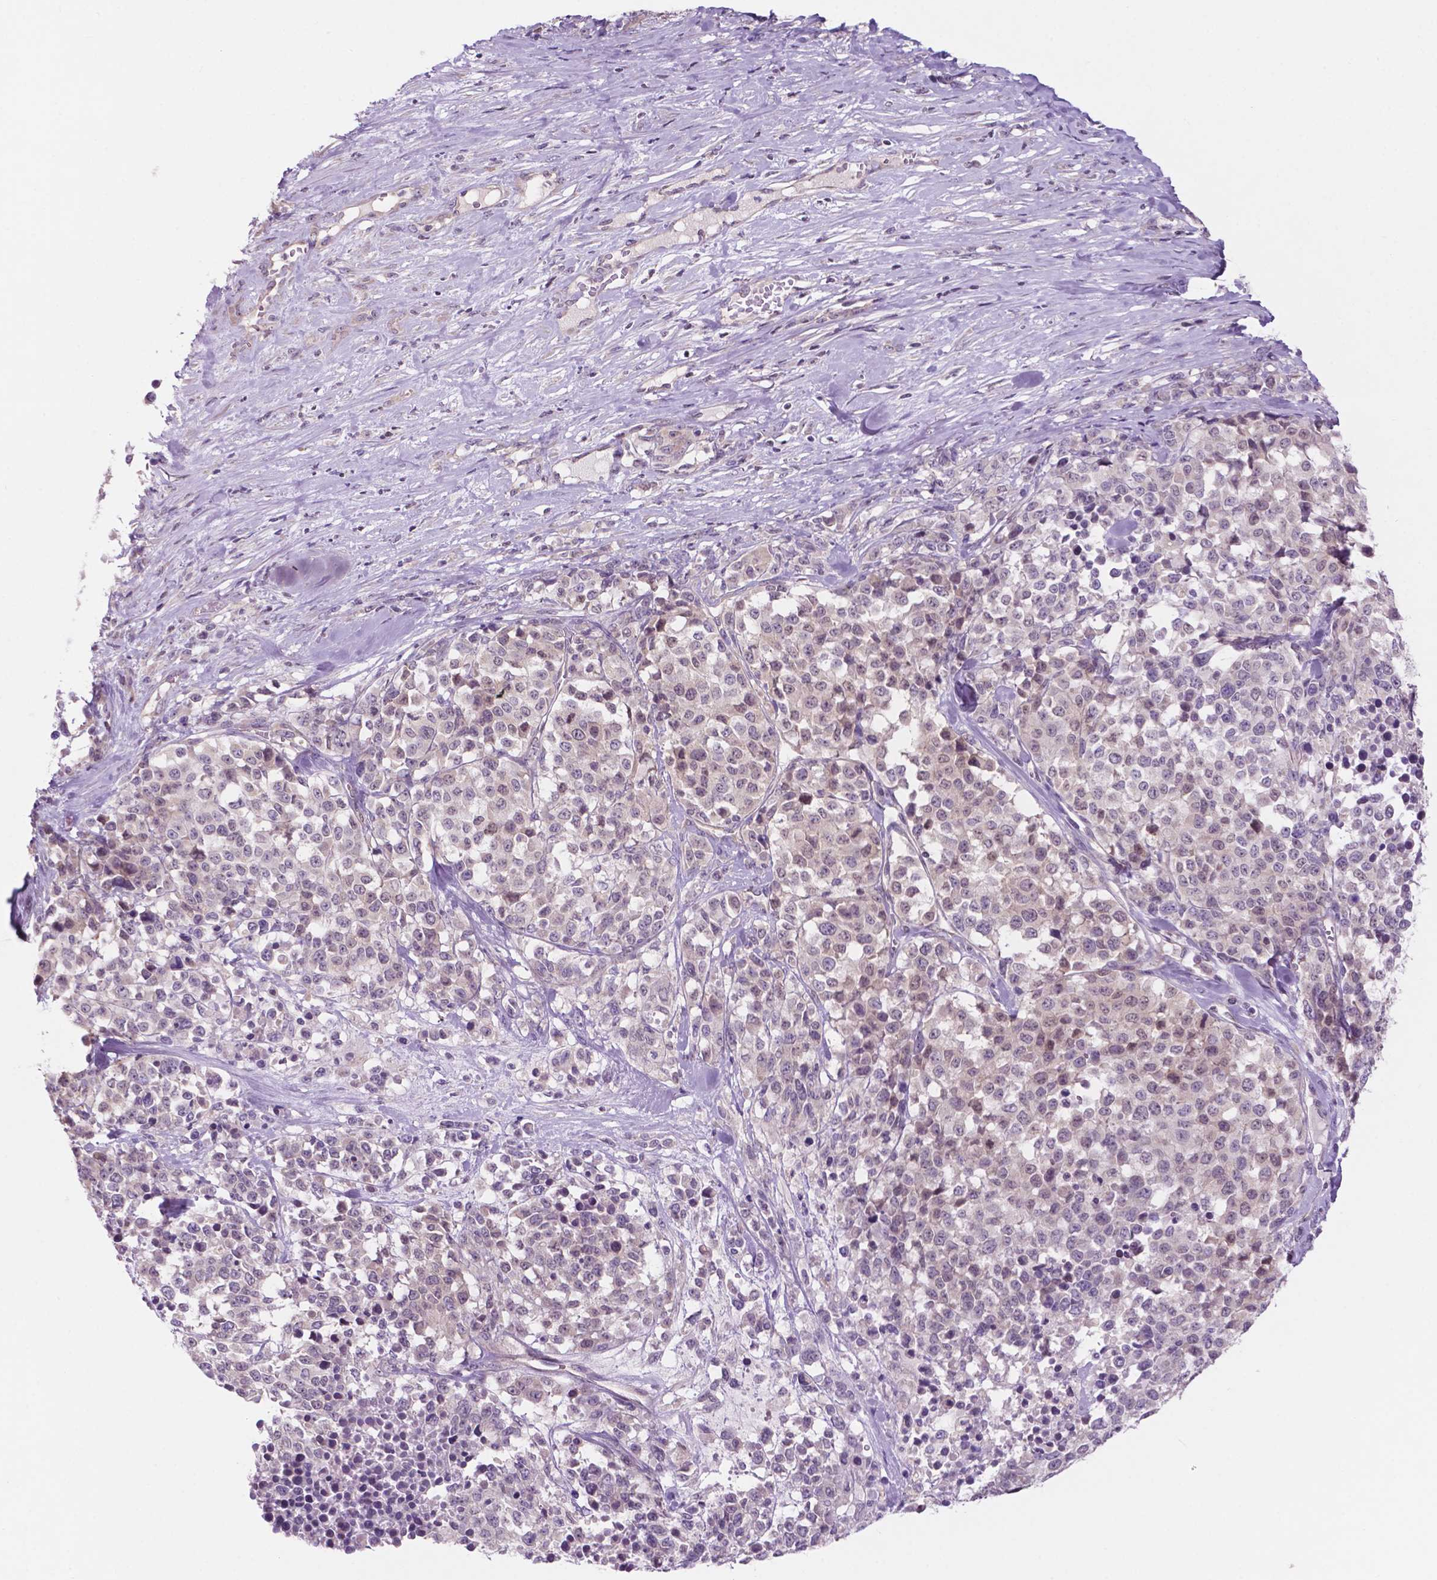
{"staining": {"intensity": "negative", "quantity": "none", "location": "none"}, "tissue": "melanoma", "cell_type": "Tumor cells", "image_type": "cancer", "snomed": [{"axis": "morphology", "description": "Malignant melanoma, Metastatic site"}, {"axis": "topography", "description": "Skin"}], "caption": "This is an immunohistochemistry photomicrograph of melanoma. There is no positivity in tumor cells.", "gene": "FAM50B", "patient": {"sex": "male", "age": 84}}